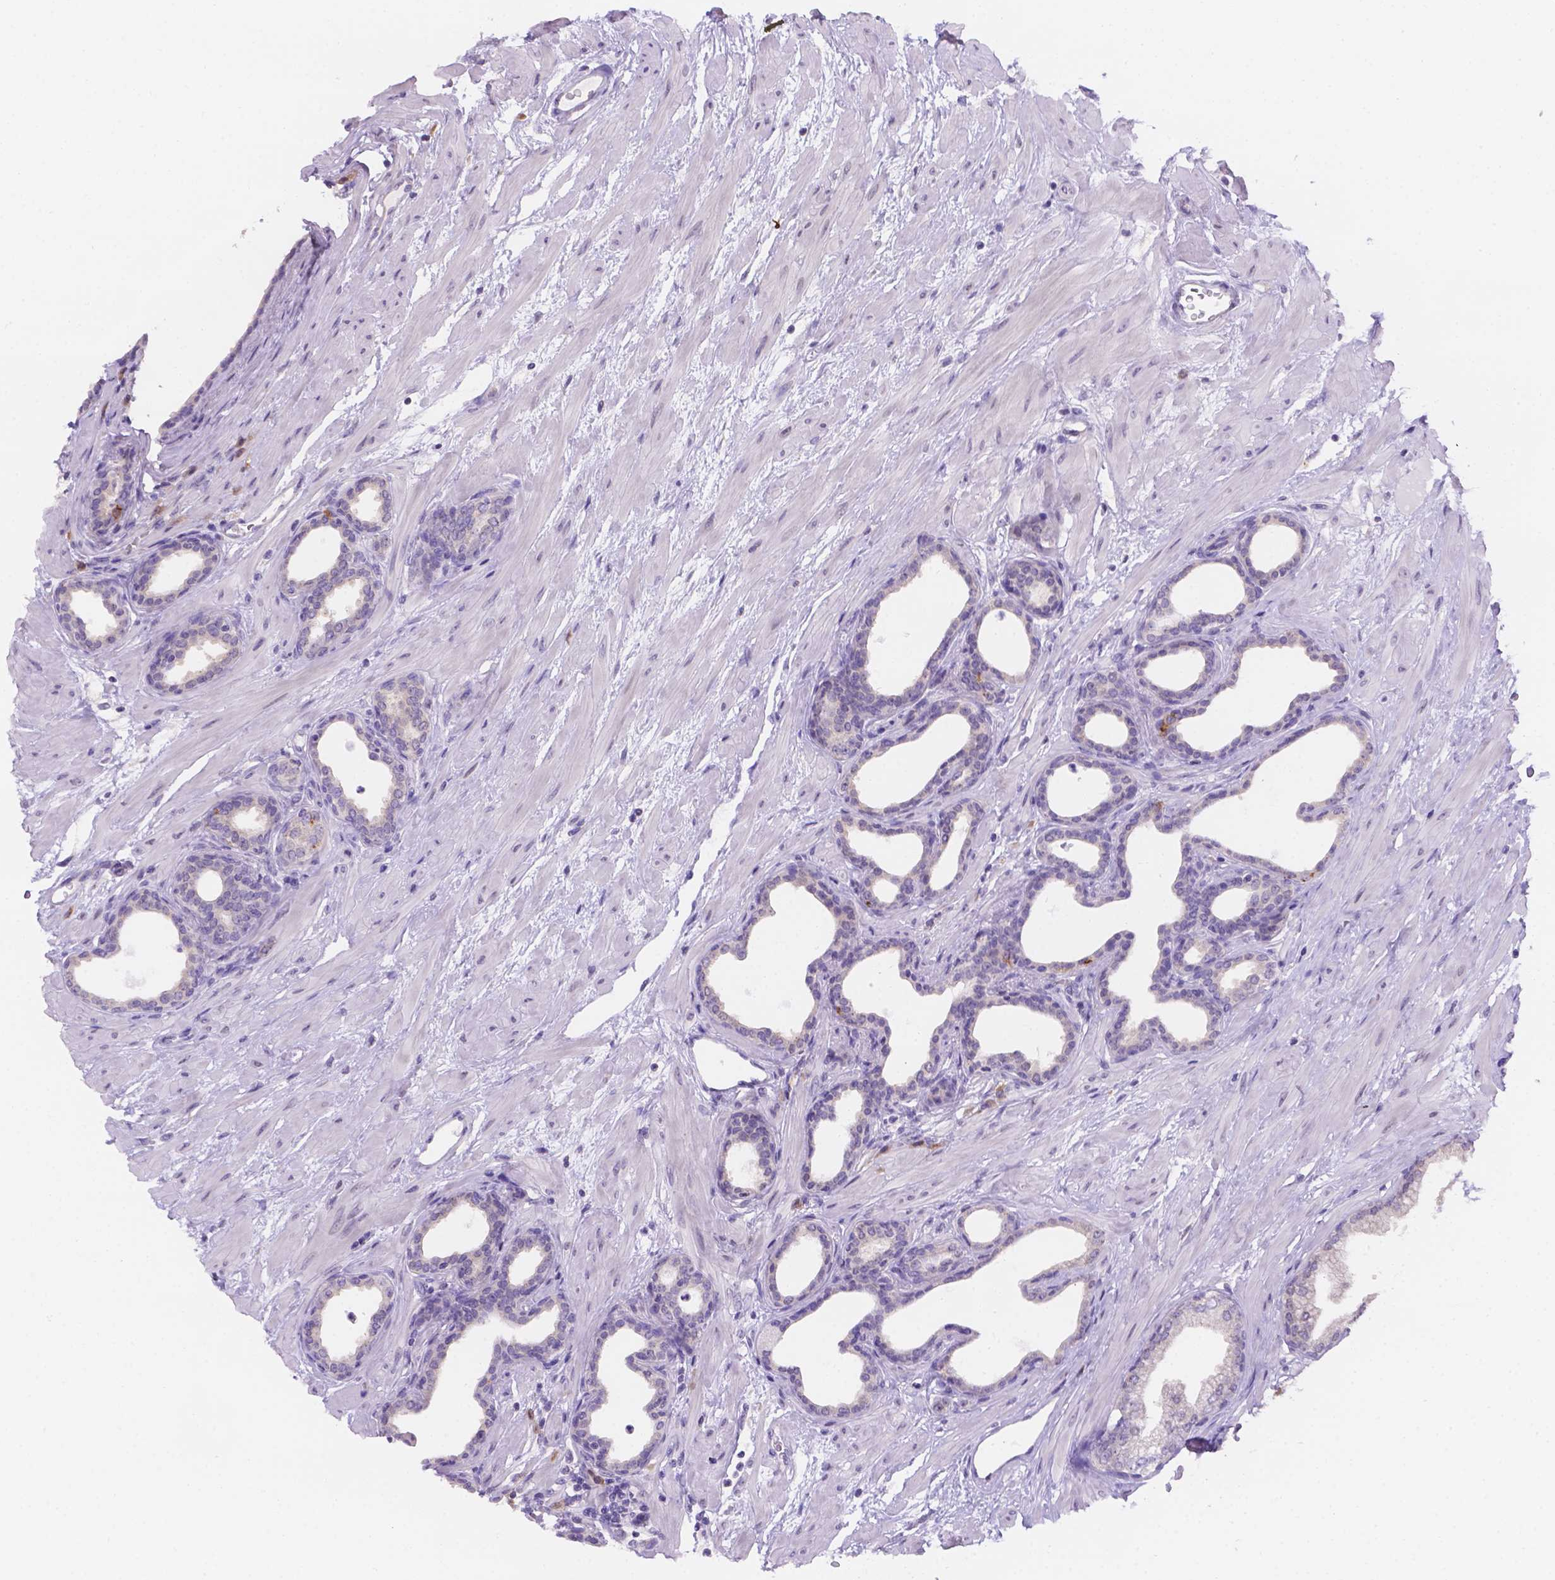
{"staining": {"intensity": "negative", "quantity": "none", "location": "none"}, "tissue": "prostate", "cell_type": "Glandular cells", "image_type": "normal", "snomed": [{"axis": "morphology", "description": "Normal tissue, NOS"}, {"axis": "topography", "description": "Prostate"}], "caption": "Prostate stained for a protein using immunohistochemistry (IHC) reveals no positivity glandular cells.", "gene": "CD96", "patient": {"sex": "male", "age": 37}}